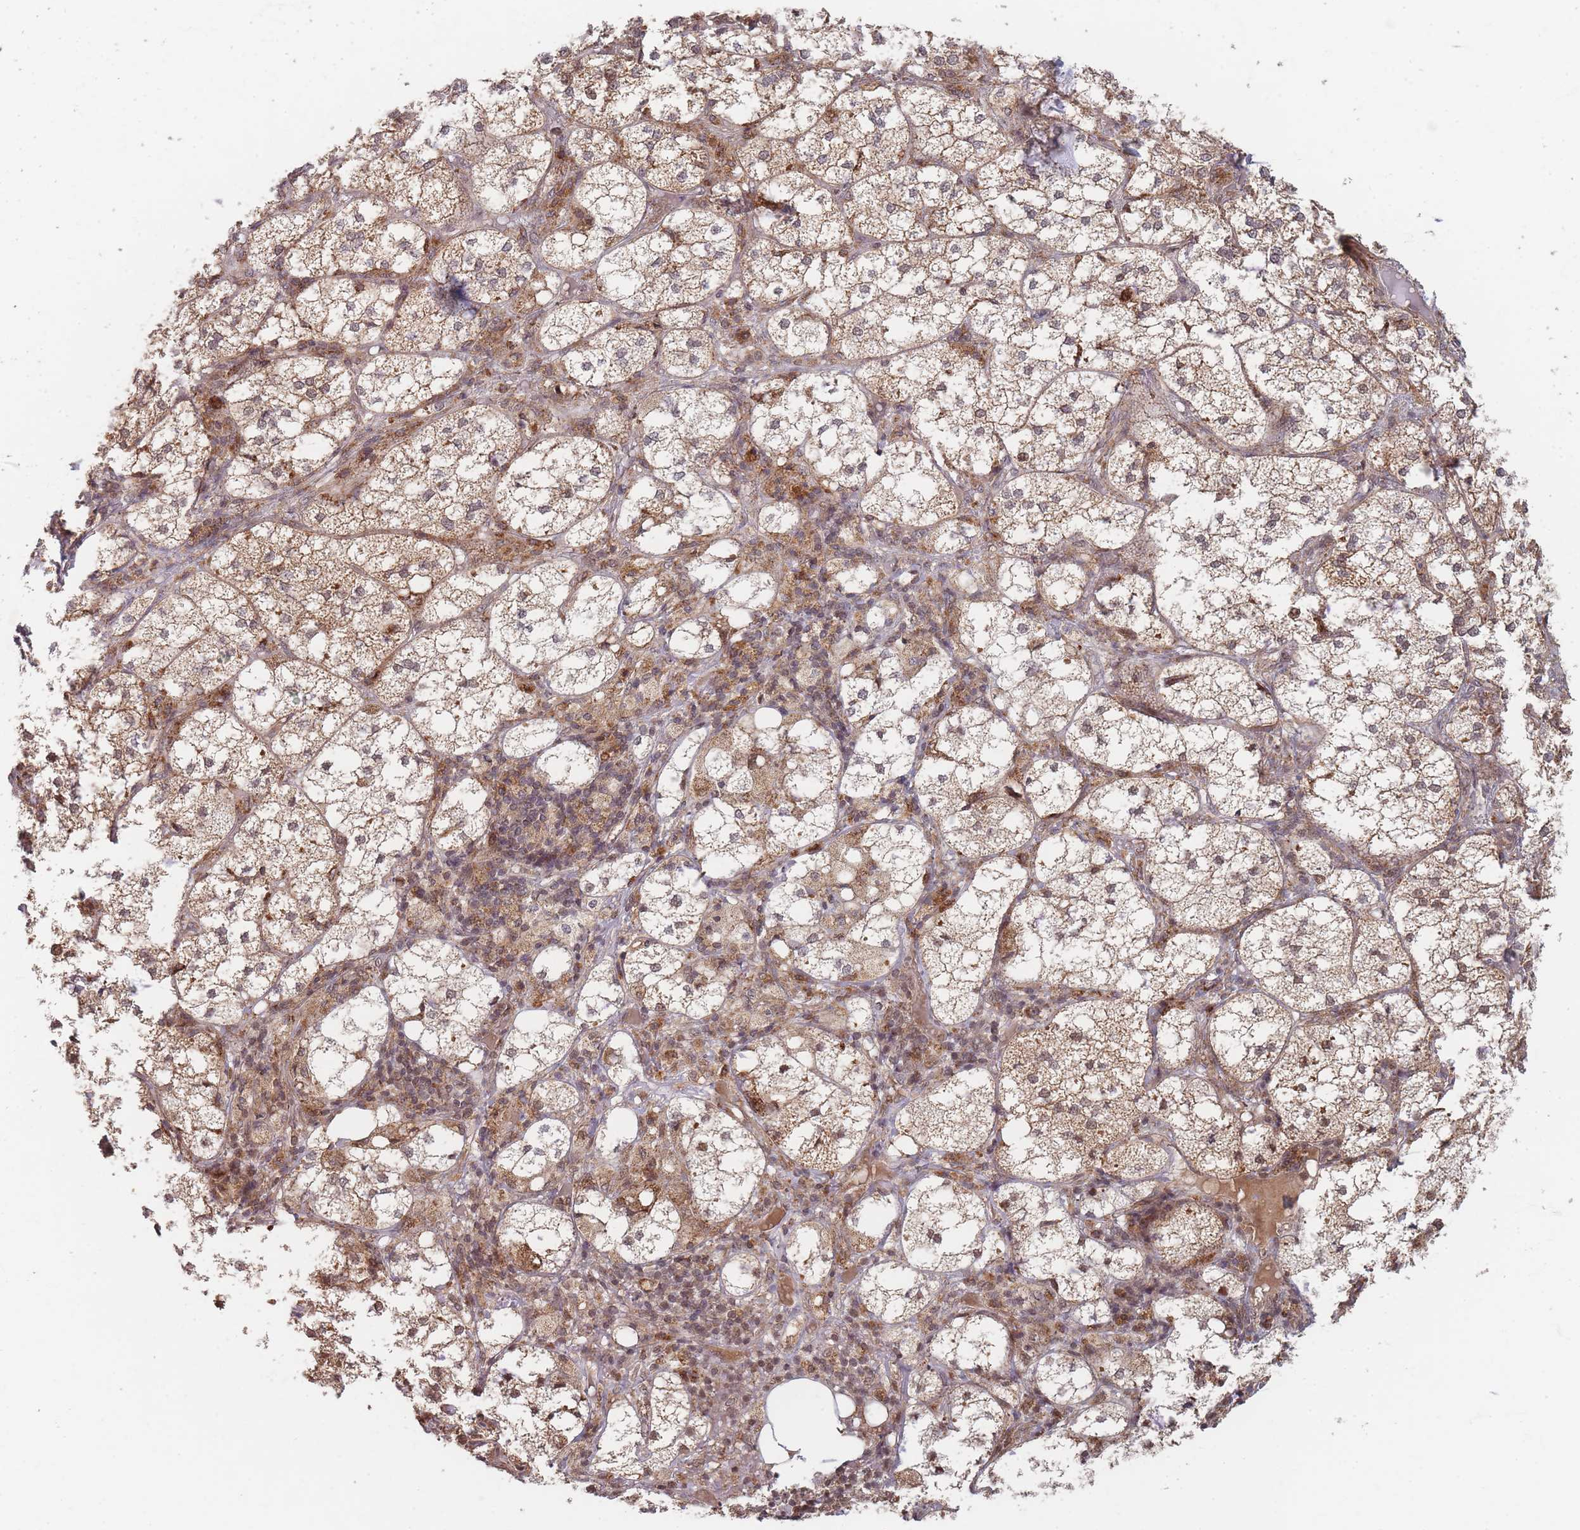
{"staining": {"intensity": "moderate", "quantity": ">75%", "location": "cytoplasmic/membranous"}, "tissue": "adrenal gland", "cell_type": "Glandular cells", "image_type": "normal", "snomed": [{"axis": "morphology", "description": "Normal tissue, NOS"}, {"axis": "topography", "description": "Adrenal gland"}], "caption": "IHC of normal human adrenal gland shows medium levels of moderate cytoplasmic/membranous expression in approximately >75% of glandular cells. The protein is stained brown, and the nuclei are stained in blue (DAB IHC with brightfield microscopy, high magnification).", "gene": "RADX", "patient": {"sex": "female", "age": 61}}